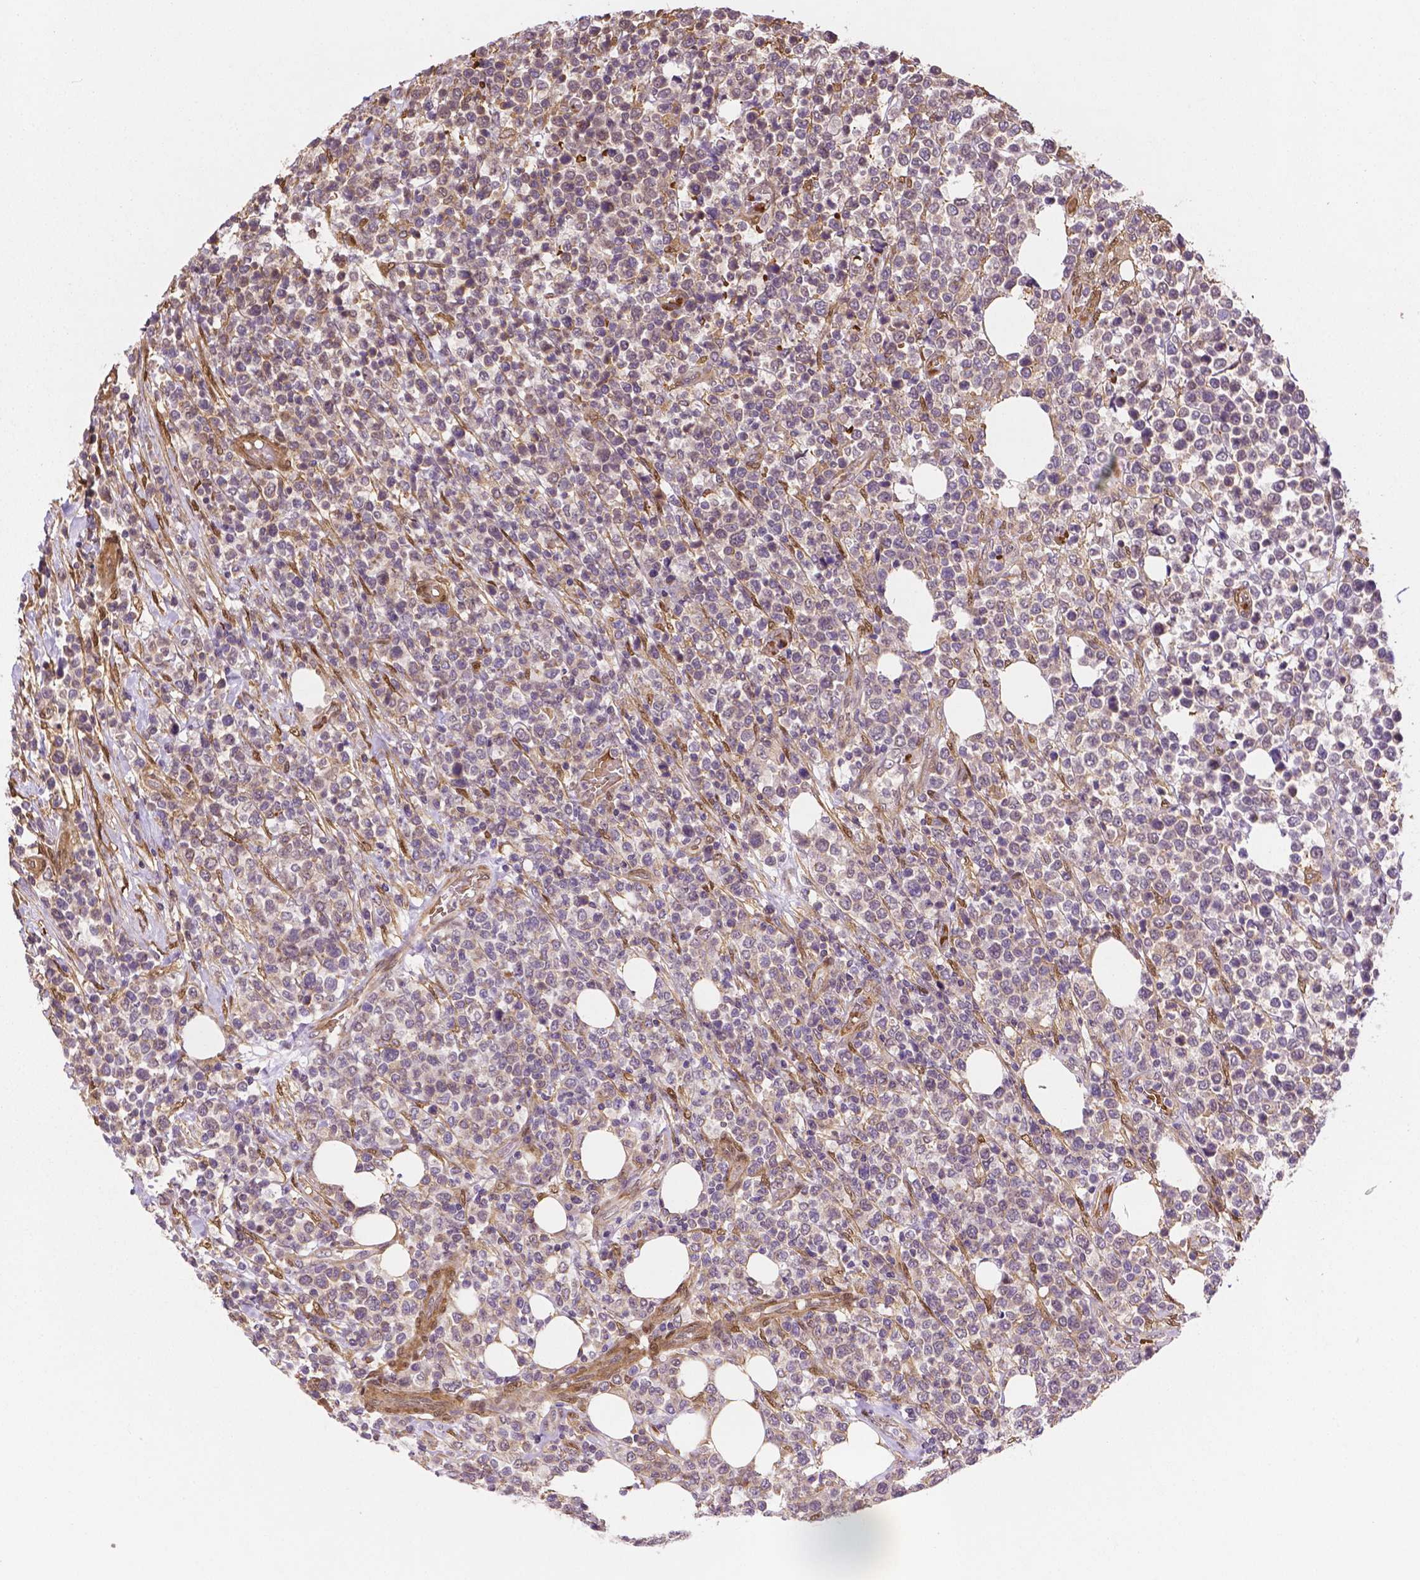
{"staining": {"intensity": "negative", "quantity": "none", "location": "none"}, "tissue": "lymphoma", "cell_type": "Tumor cells", "image_type": "cancer", "snomed": [{"axis": "morphology", "description": "Malignant lymphoma, non-Hodgkin's type, High grade"}, {"axis": "topography", "description": "Soft tissue"}], "caption": "A micrograph of lymphoma stained for a protein demonstrates no brown staining in tumor cells.", "gene": "YAP1", "patient": {"sex": "female", "age": 56}}